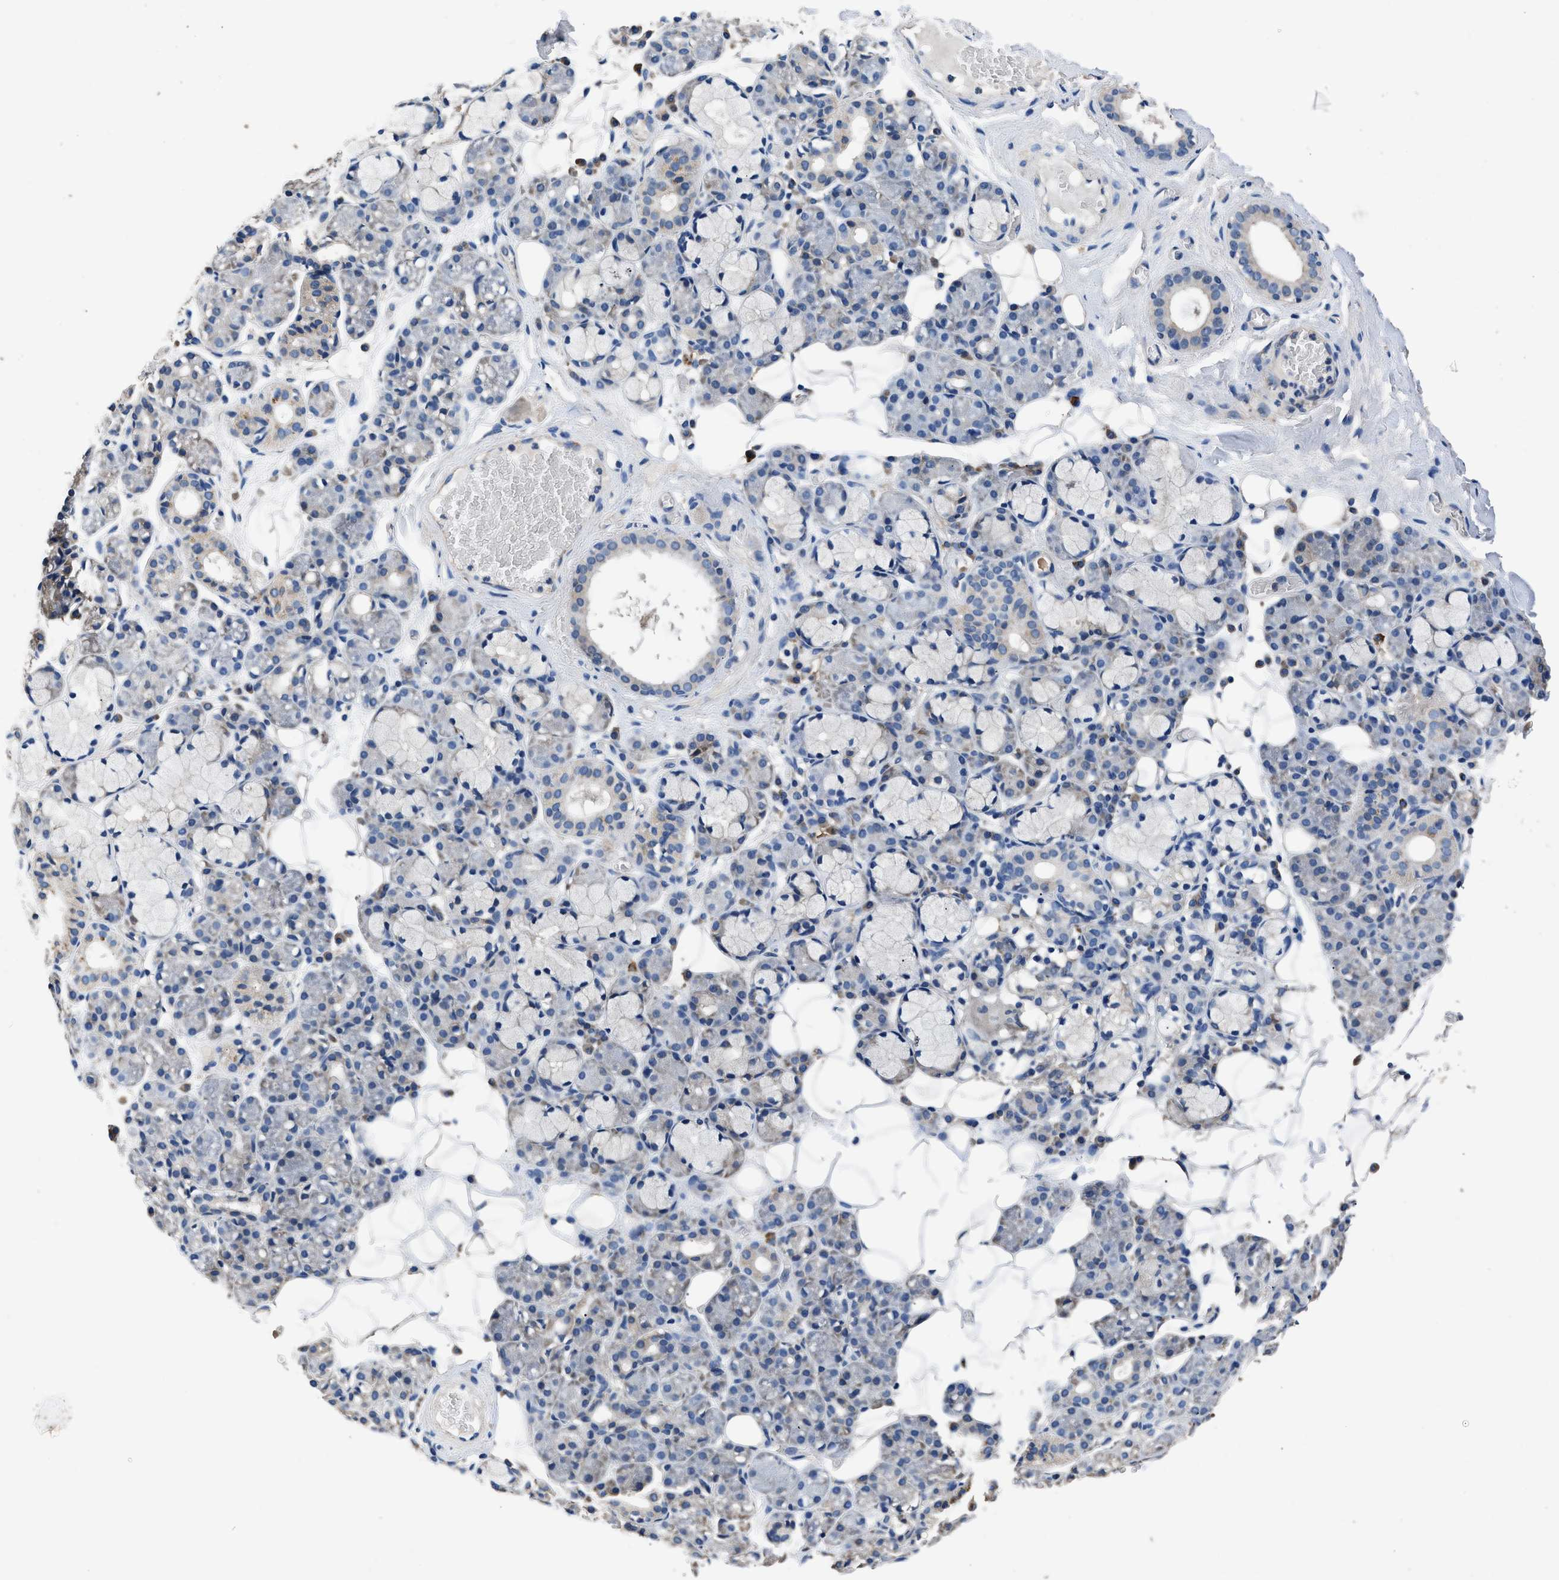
{"staining": {"intensity": "moderate", "quantity": "<25%", "location": "cytoplasmic/membranous"}, "tissue": "salivary gland", "cell_type": "Glandular cells", "image_type": "normal", "snomed": [{"axis": "morphology", "description": "Normal tissue, NOS"}, {"axis": "topography", "description": "Salivary gland"}], "caption": "A photomicrograph of human salivary gland stained for a protein exhibits moderate cytoplasmic/membranous brown staining in glandular cells.", "gene": "DHRS7B", "patient": {"sex": "male", "age": 63}}